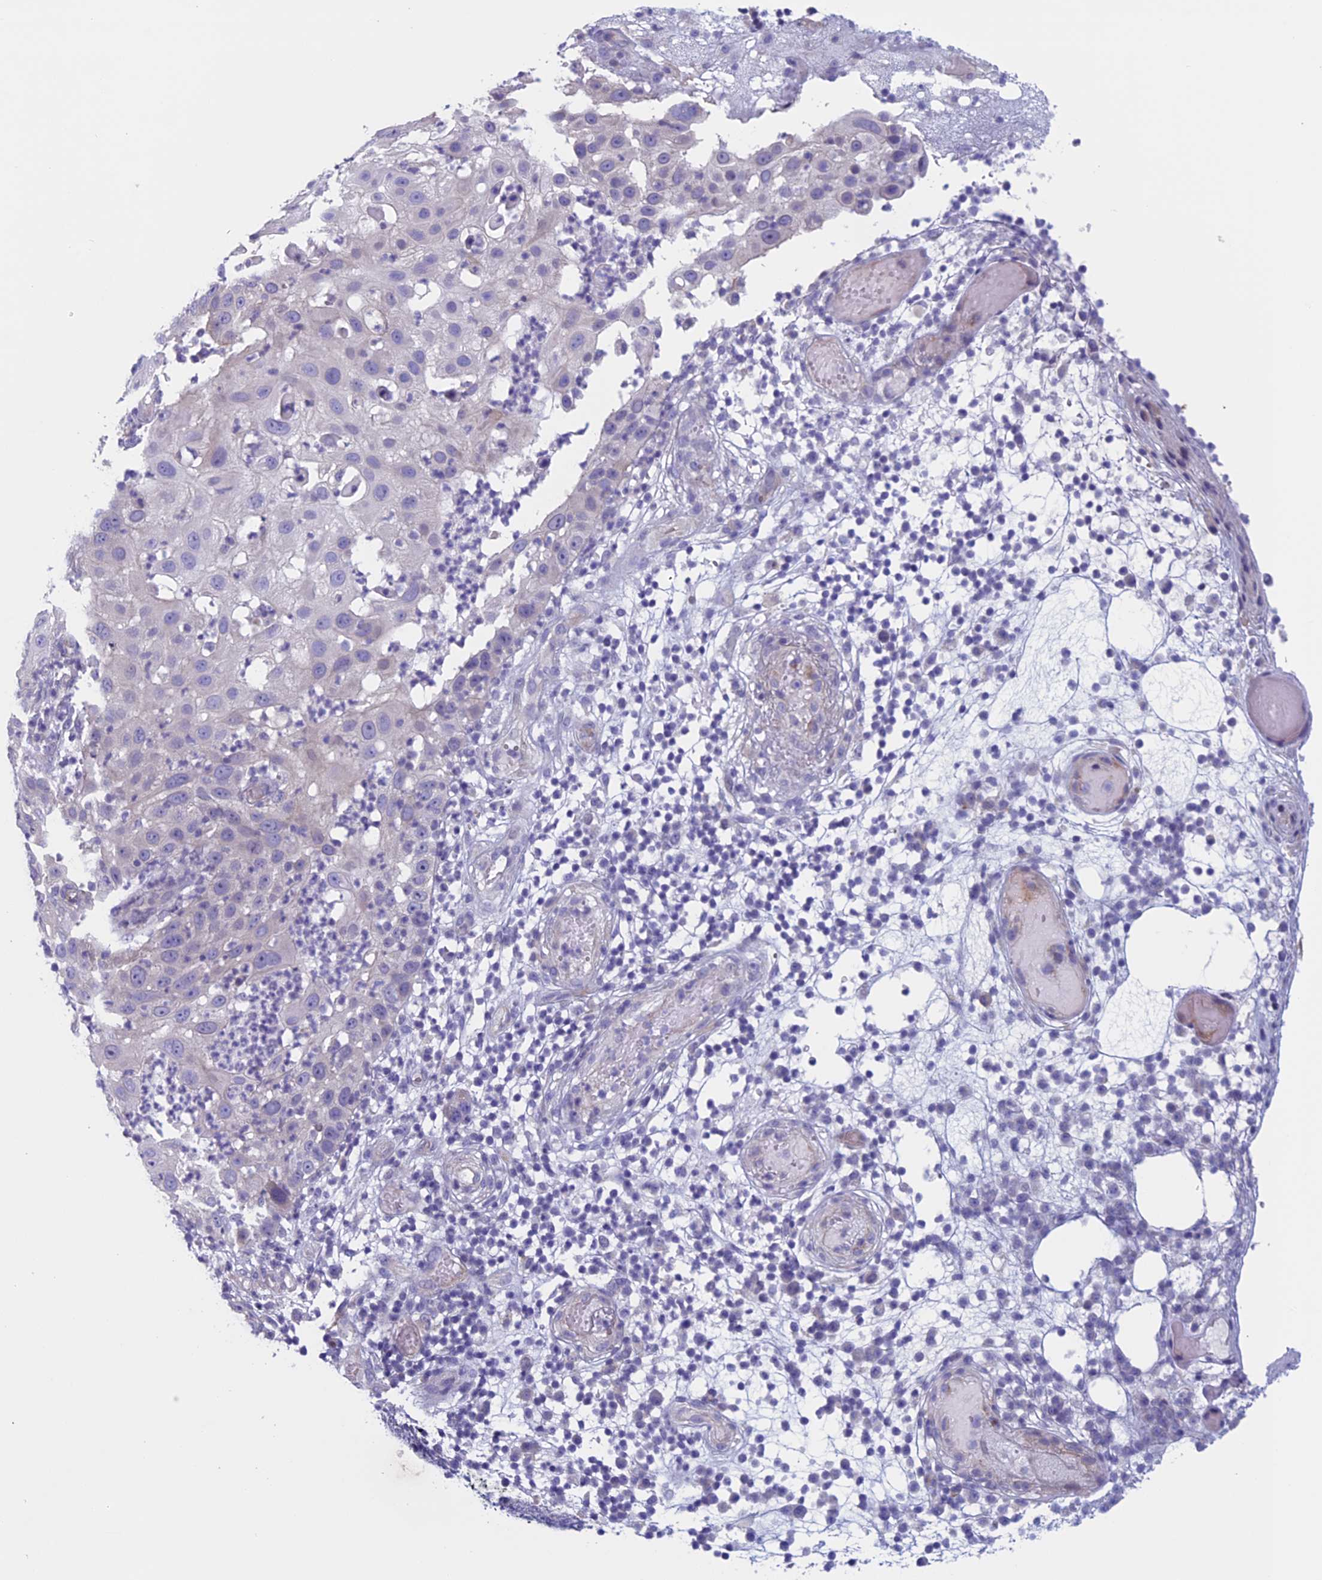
{"staining": {"intensity": "negative", "quantity": "none", "location": "none"}, "tissue": "skin cancer", "cell_type": "Tumor cells", "image_type": "cancer", "snomed": [{"axis": "morphology", "description": "Squamous cell carcinoma, NOS"}, {"axis": "topography", "description": "Skin"}], "caption": "IHC of skin squamous cell carcinoma shows no positivity in tumor cells. The staining was performed using DAB (3,3'-diaminobenzidine) to visualize the protein expression in brown, while the nuclei were stained in blue with hematoxylin (Magnification: 20x).", "gene": "CNOT6L", "patient": {"sex": "female", "age": 44}}